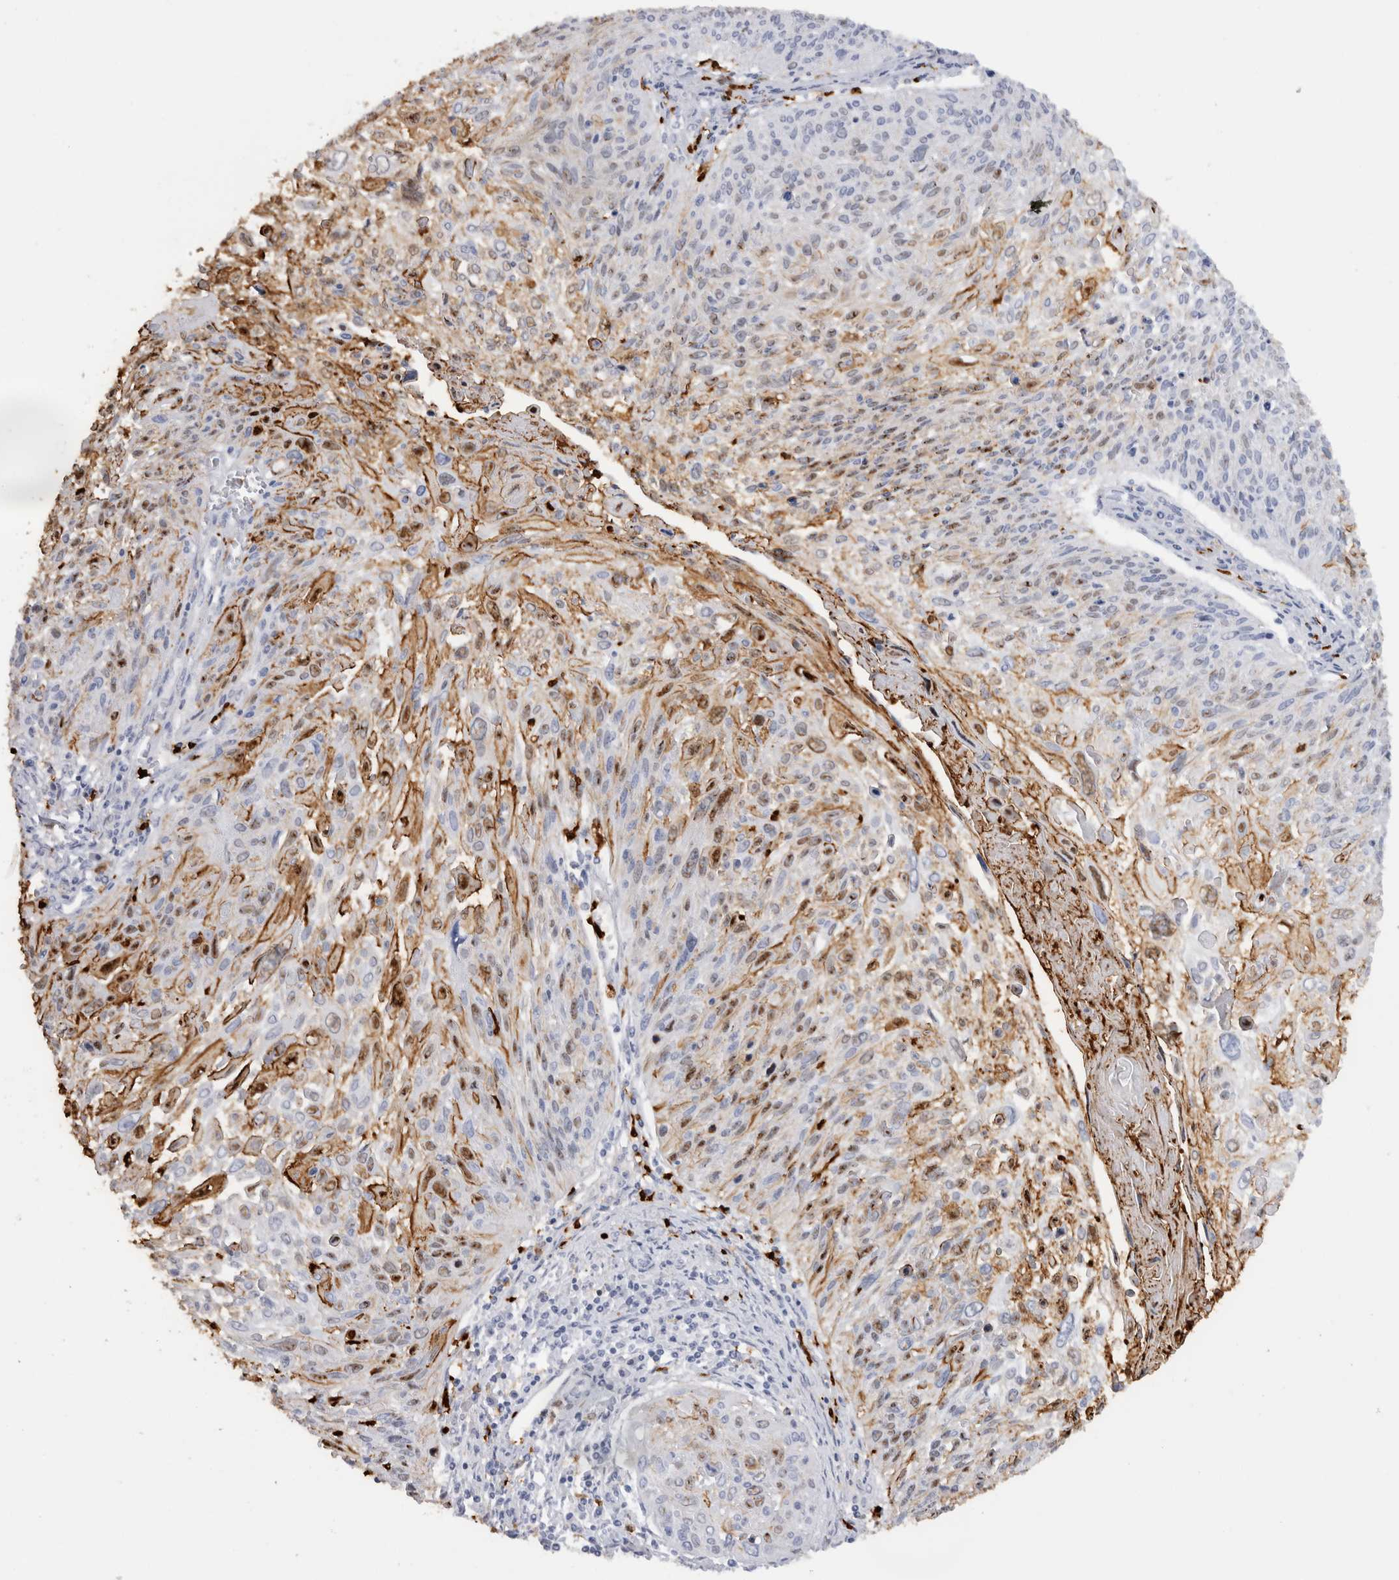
{"staining": {"intensity": "moderate", "quantity": "<25%", "location": "cytoplasmic/membranous,nuclear"}, "tissue": "cervical cancer", "cell_type": "Tumor cells", "image_type": "cancer", "snomed": [{"axis": "morphology", "description": "Squamous cell carcinoma, NOS"}, {"axis": "topography", "description": "Cervix"}], "caption": "Immunohistochemistry histopathology image of neoplastic tissue: human cervical cancer (squamous cell carcinoma) stained using immunohistochemistry (IHC) exhibits low levels of moderate protein expression localized specifically in the cytoplasmic/membranous and nuclear of tumor cells, appearing as a cytoplasmic/membranous and nuclear brown color.", "gene": "S100A8", "patient": {"sex": "female", "age": 51}}